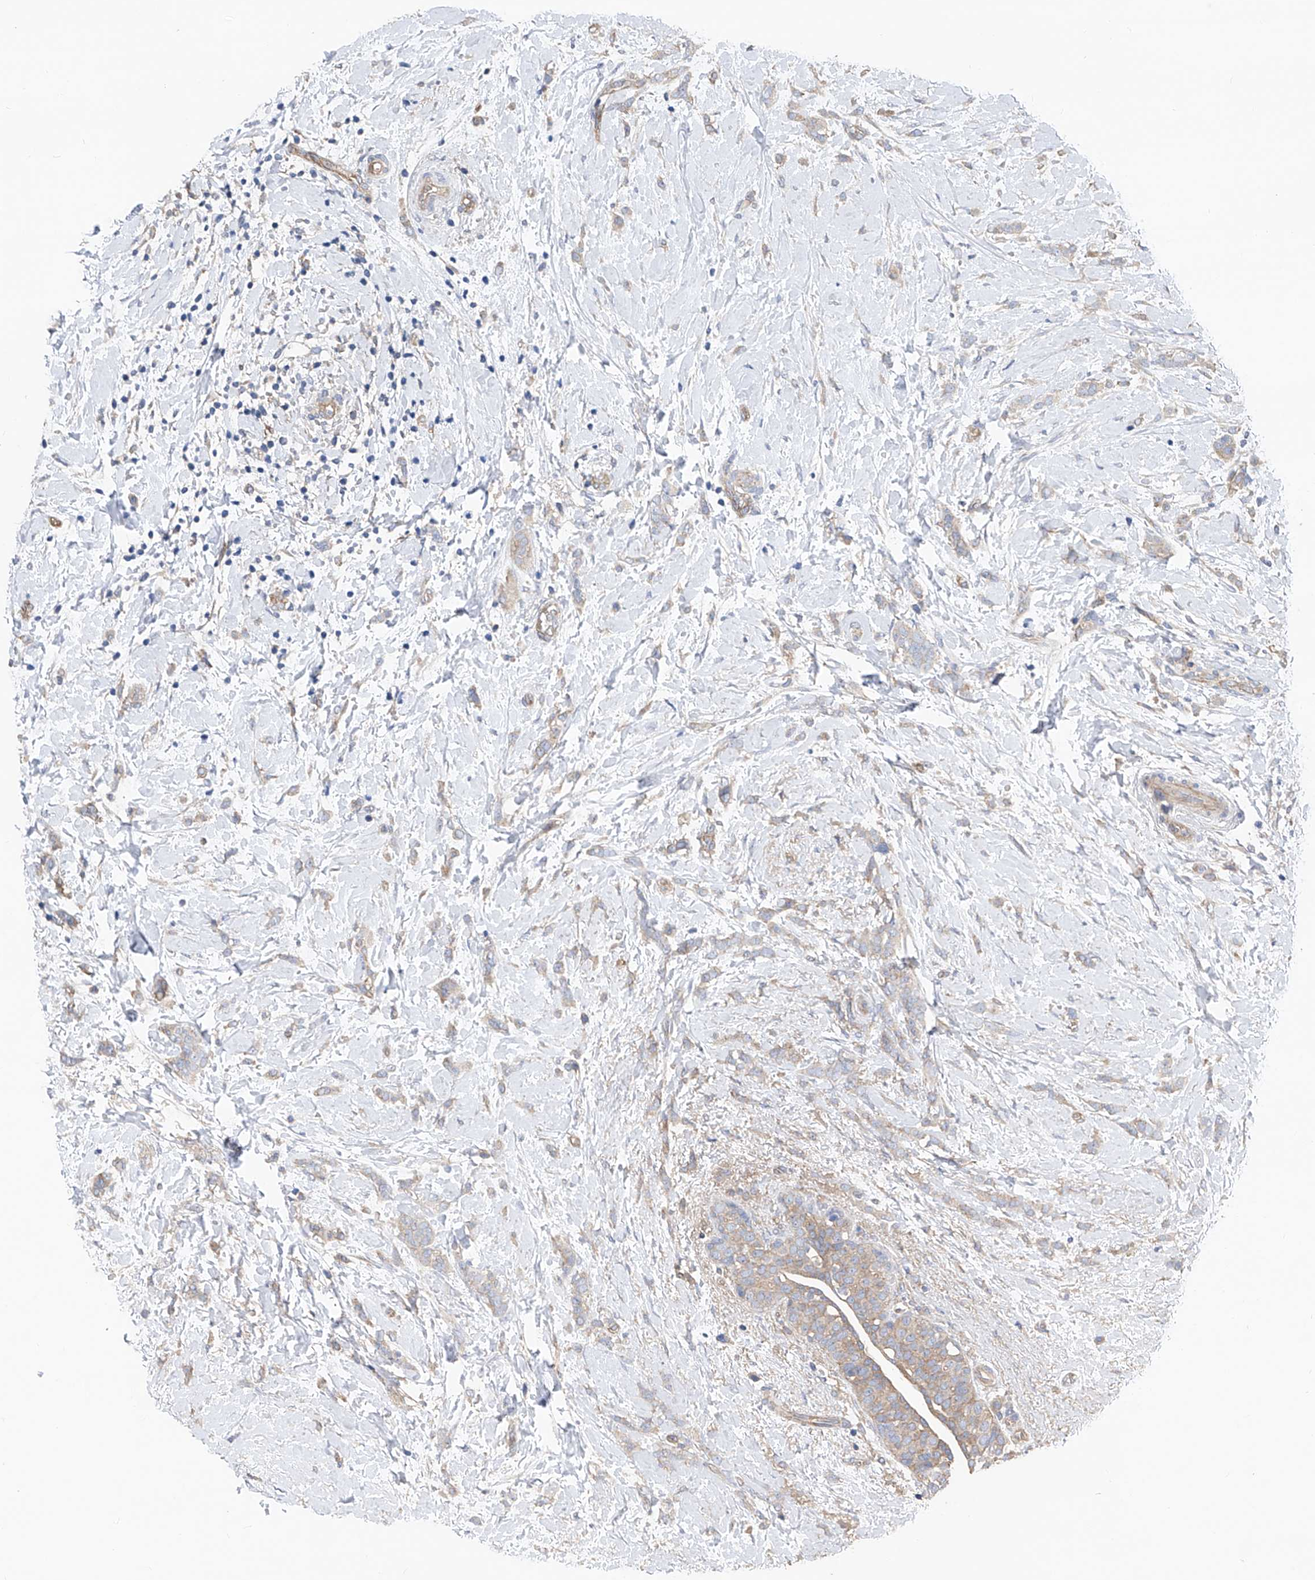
{"staining": {"intensity": "weak", "quantity": "<25%", "location": "cytoplasmic/membranous"}, "tissue": "breast cancer", "cell_type": "Tumor cells", "image_type": "cancer", "snomed": [{"axis": "morphology", "description": "Lobular carcinoma, in situ"}, {"axis": "morphology", "description": "Lobular carcinoma"}, {"axis": "topography", "description": "Breast"}], "caption": "Protein analysis of breast lobular carcinoma shows no significant positivity in tumor cells.", "gene": "PTK2", "patient": {"sex": "female", "age": 41}}